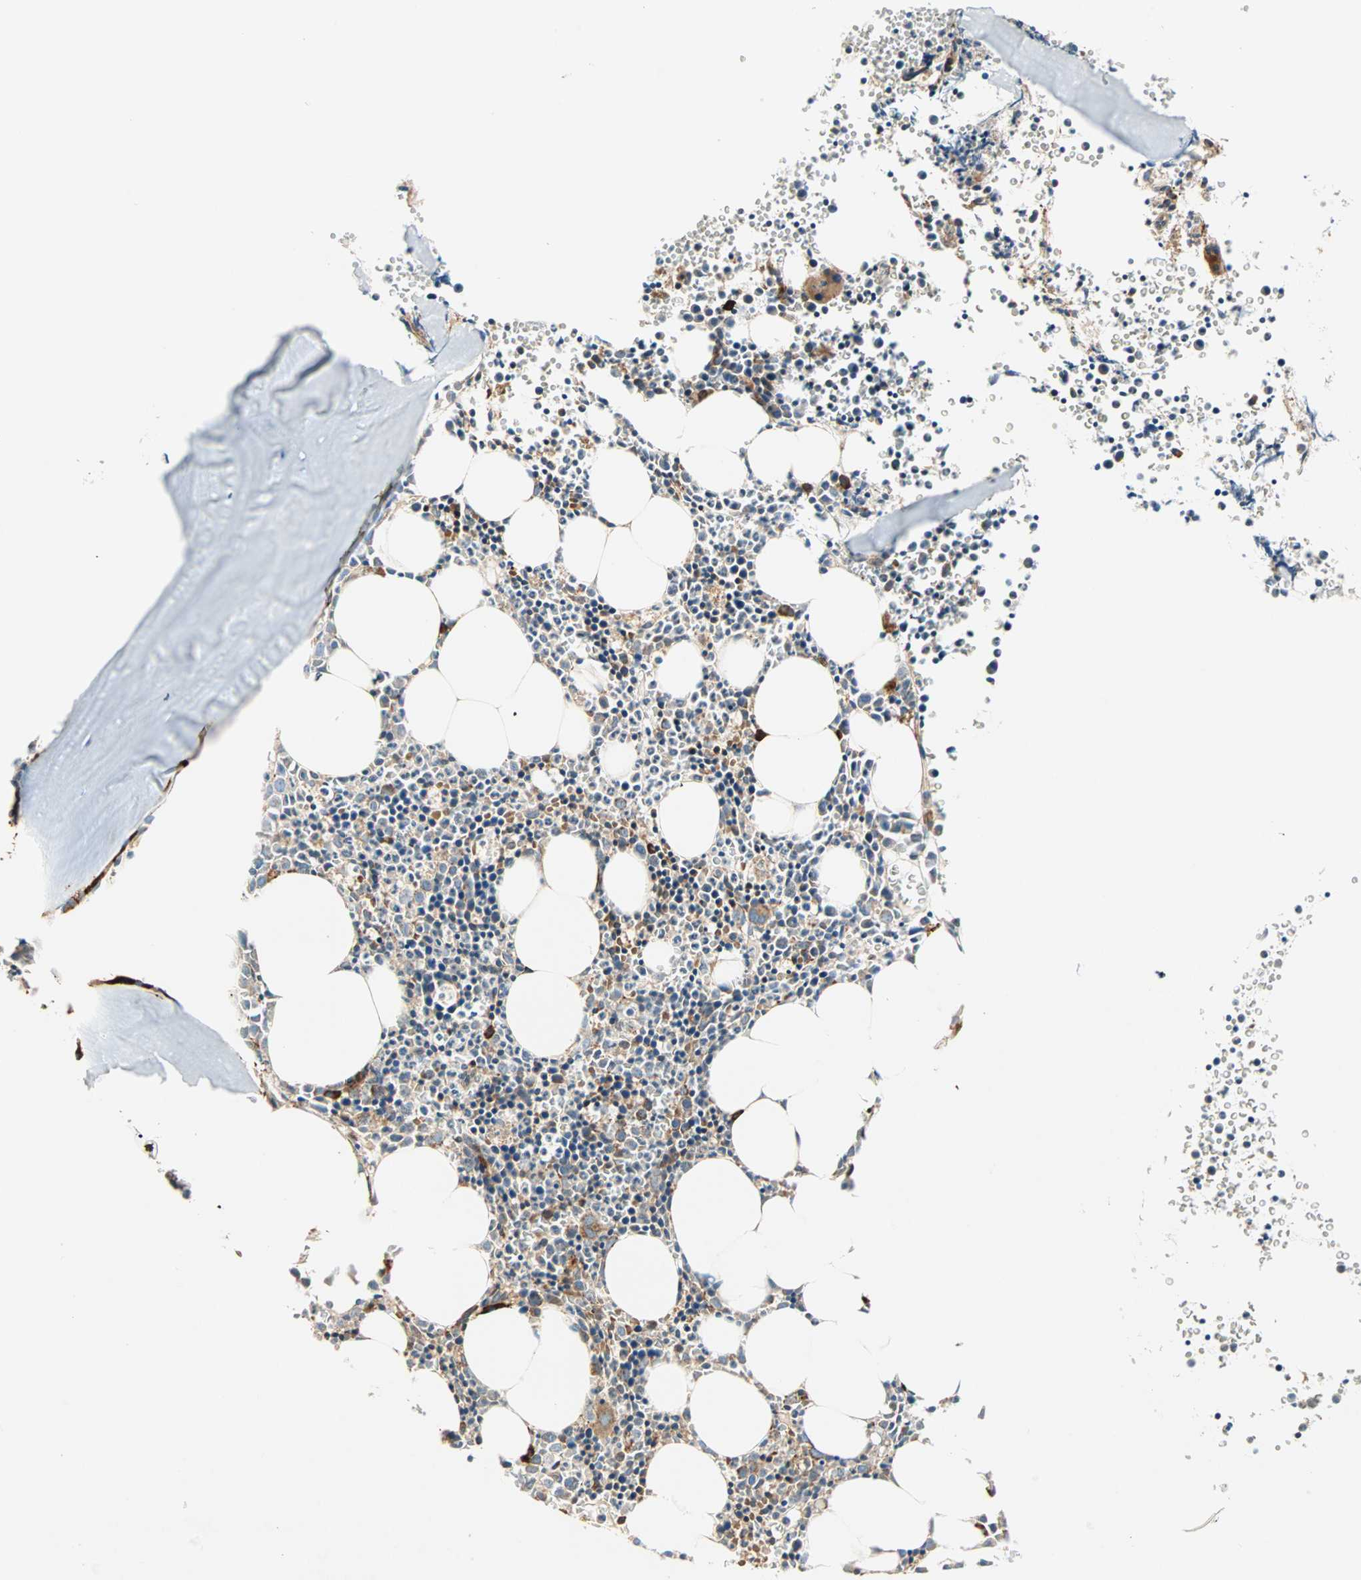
{"staining": {"intensity": "moderate", "quantity": "25%-75%", "location": "cytoplasmic/membranous"}, "tissue": "bone marrow", "cell_type": "Hematopoietic cells", "image_type": "normal", "snomed": [{"axis": "morphology", "description": "Normal tissue, NOS"}, {"axis": "morphology", "description": "Inflammation, NOS"}, {"axis": "topography", "description": "Bone marrow"}], "caption": "High-power microscopy captured an IHC histopathology image of normal bone marrow, revealing moderate cytoplasmic/membranous staining in approximately 25%-75% of hematopoietic cells. (DAB IHC, brown staining for protein, blue staining for nuclei).", "gene": "P4HA1", "patient": {"sex": "female", "age": 17}}